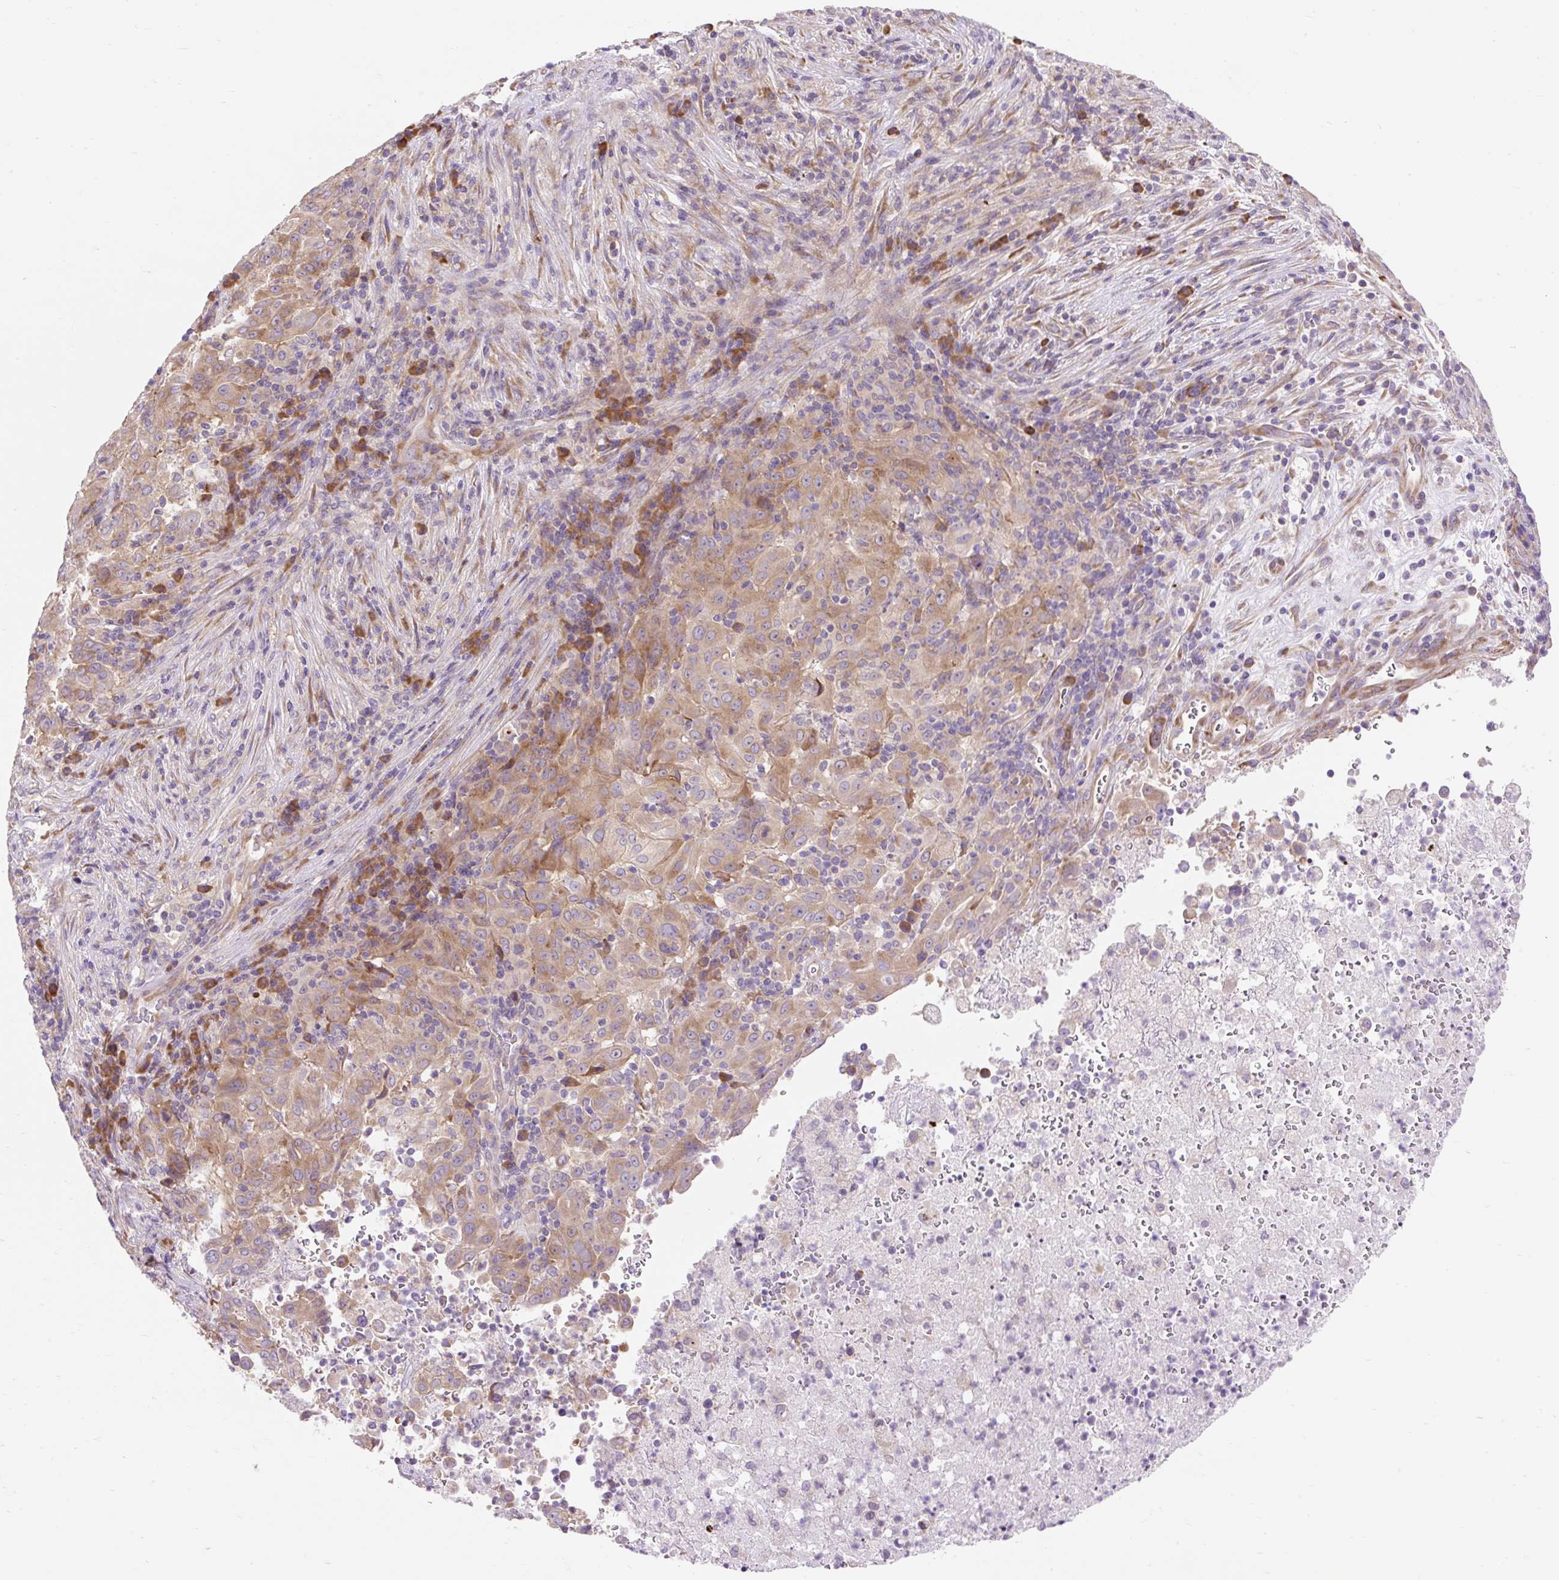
{"staining": {"intensity": "moderate", "quantity": "25%-75%", "location": "cytoplasmic/membranous"}, "tissue": "pancreatic cancer", "cell_type": "Tumor cells", "image_type": "cancer", "snomed": [{"axis": "morphology", "description": "Adenocarcinoma, NOS"}, {"axis": "topography", "description": "Pancreas"}], "caption": "Protein expression by immunohistochemistry (IHC) exhibits moderate cytoplasmic/membranous positivity in about 25%-75% of tumor cells in adenocarcinoma (pancreatic).", "gene": "GPR45", "patient": {"sex": "male", "age": 63}}